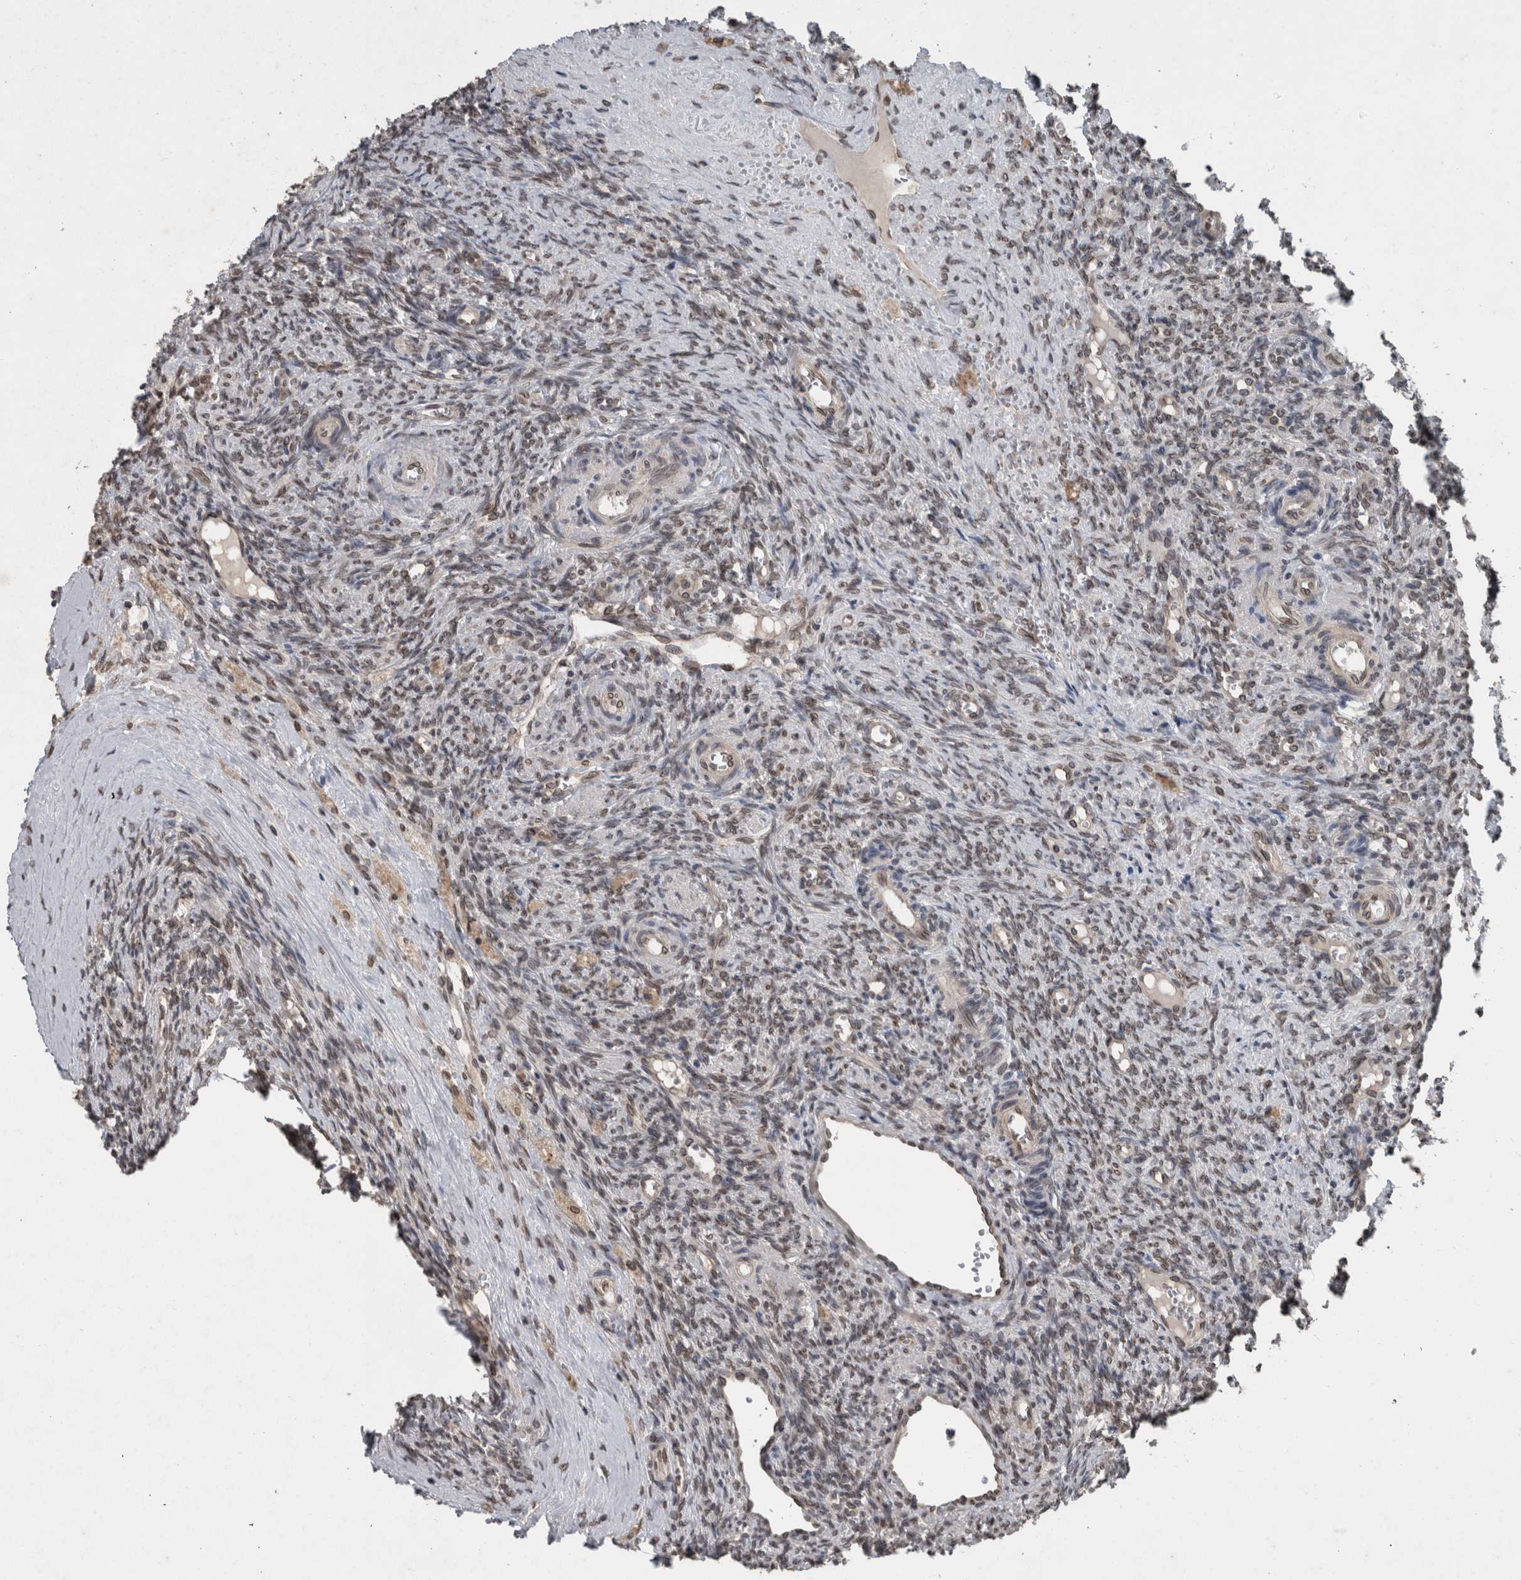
{"staining": {"intensity": "moderate", "quantity": "25%-75%", "location": "cytoplasmic/membranous,nuclear"}, "tissue": "ovary", "cell_type": "Ovarian stroma cells", "image_type": "normal", "snomed": [{"axis": "morphology", "description": "Normal tissue, NOS"}, {"axis": "topography", "description": "Ovary"}], "caption": "Benign ovary displays moderate cytoplasmic/membranous,nuclear positivity in approximately 25%-75% of ovarian stroma cells.", "gene": "RANBP2", "patient": {"sex": "female", "age": 41}}